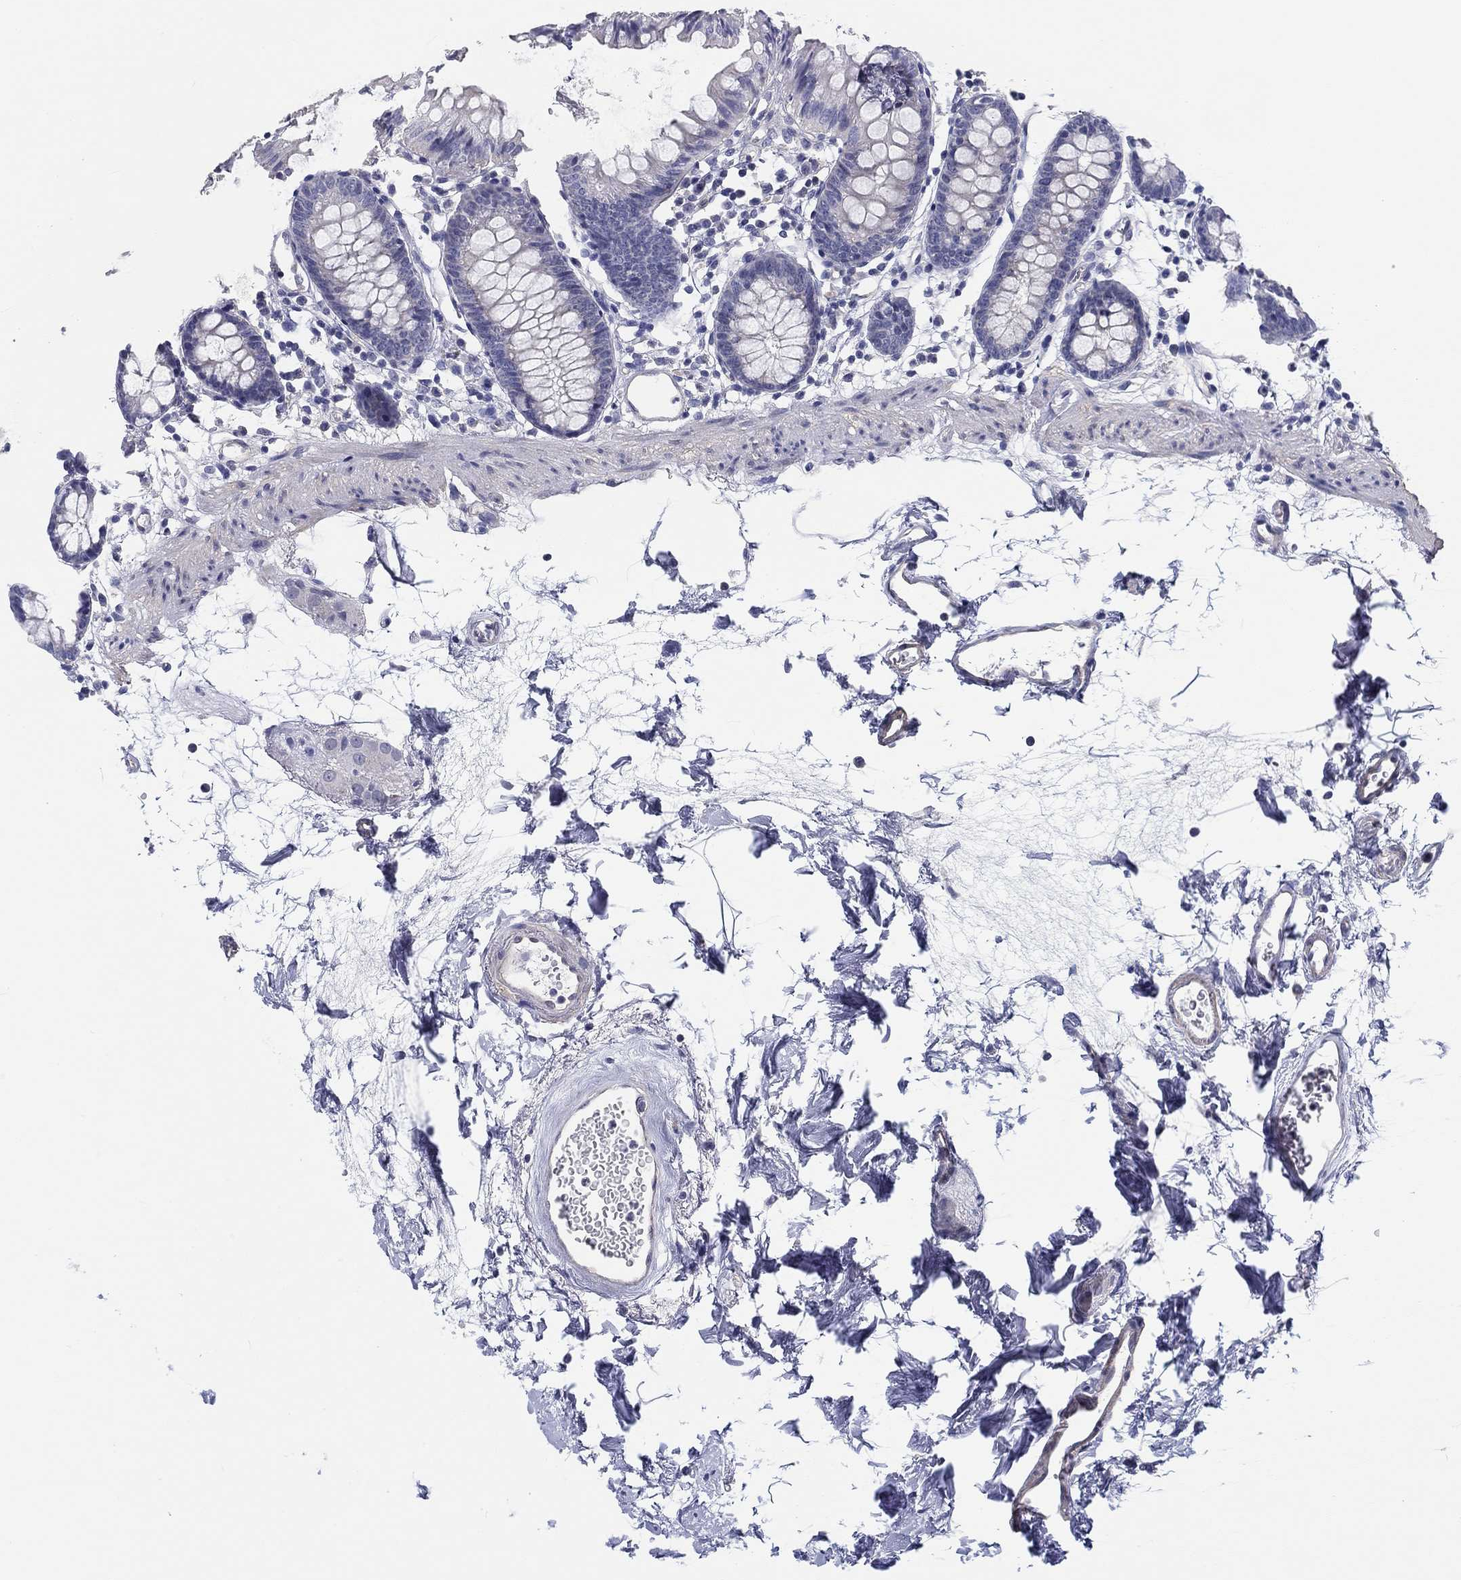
{"staining": {"intensity": "negative", "quantity": "none", "location": "none"}, "tissue": "colon", "cell_type": "Endothelial cells", "image_type": "normal", "snomed": [{"axis": "morphology", "description": "Normal tissue, NOS"}, {"axis": "topography", "description": "Colon"}], "caption": "Unremarkable colon was stained to show a protein in brown. There is no significant positivity in endothelial cells. (DAB immunohistochemistry (IHC) visualized using brightfield microscopy, high magnification).", "gene": "CRYGD", "patient": {"sex": "female", "age": 84}}